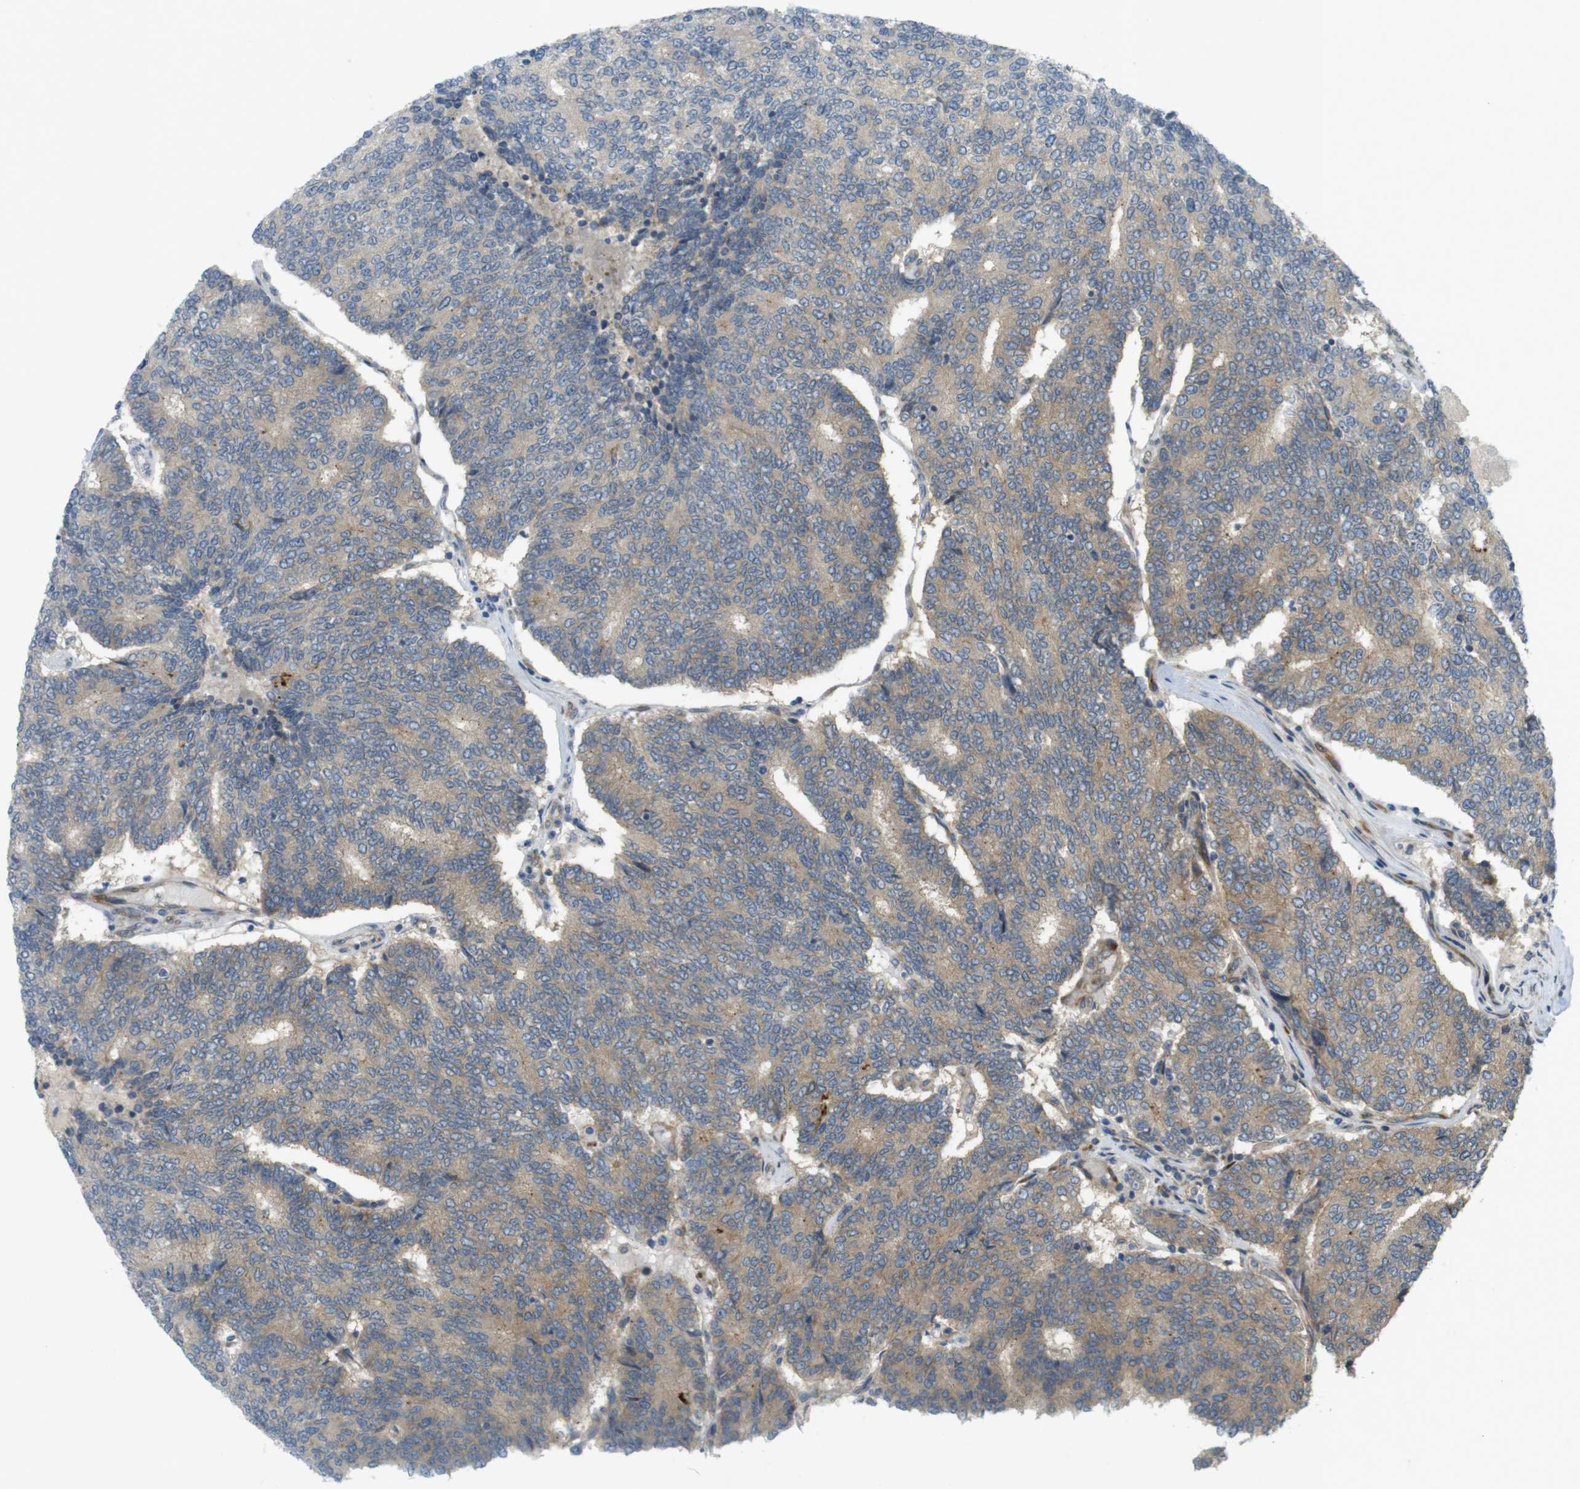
{"staining": {"intensity": "moderate", "quantity": "25%-75%", "location": "cytoplasmic/membranous"}, "tissue": "prostate cancer", "cell_type": "Tumor cells", "image_type": "cancer", "snomed": [{"axis": "morphology", "description": "Normal tissue, NOS"}, {"axis": "morphology", "description": "Adenocarcinoma, High grade"}, {"axis": "topography", "description": "Prostate"}, {"axis": "topography", "description": "Seminal veicle"}], "caption": "This is an image of immunohistochemistry (IHC) staining of prostate cancer, which shows moderate staining in the cytoplasmic/membranous of tumor cells.", "gene": "GJC3", "patient": {"sex": "male", "age": 55}}